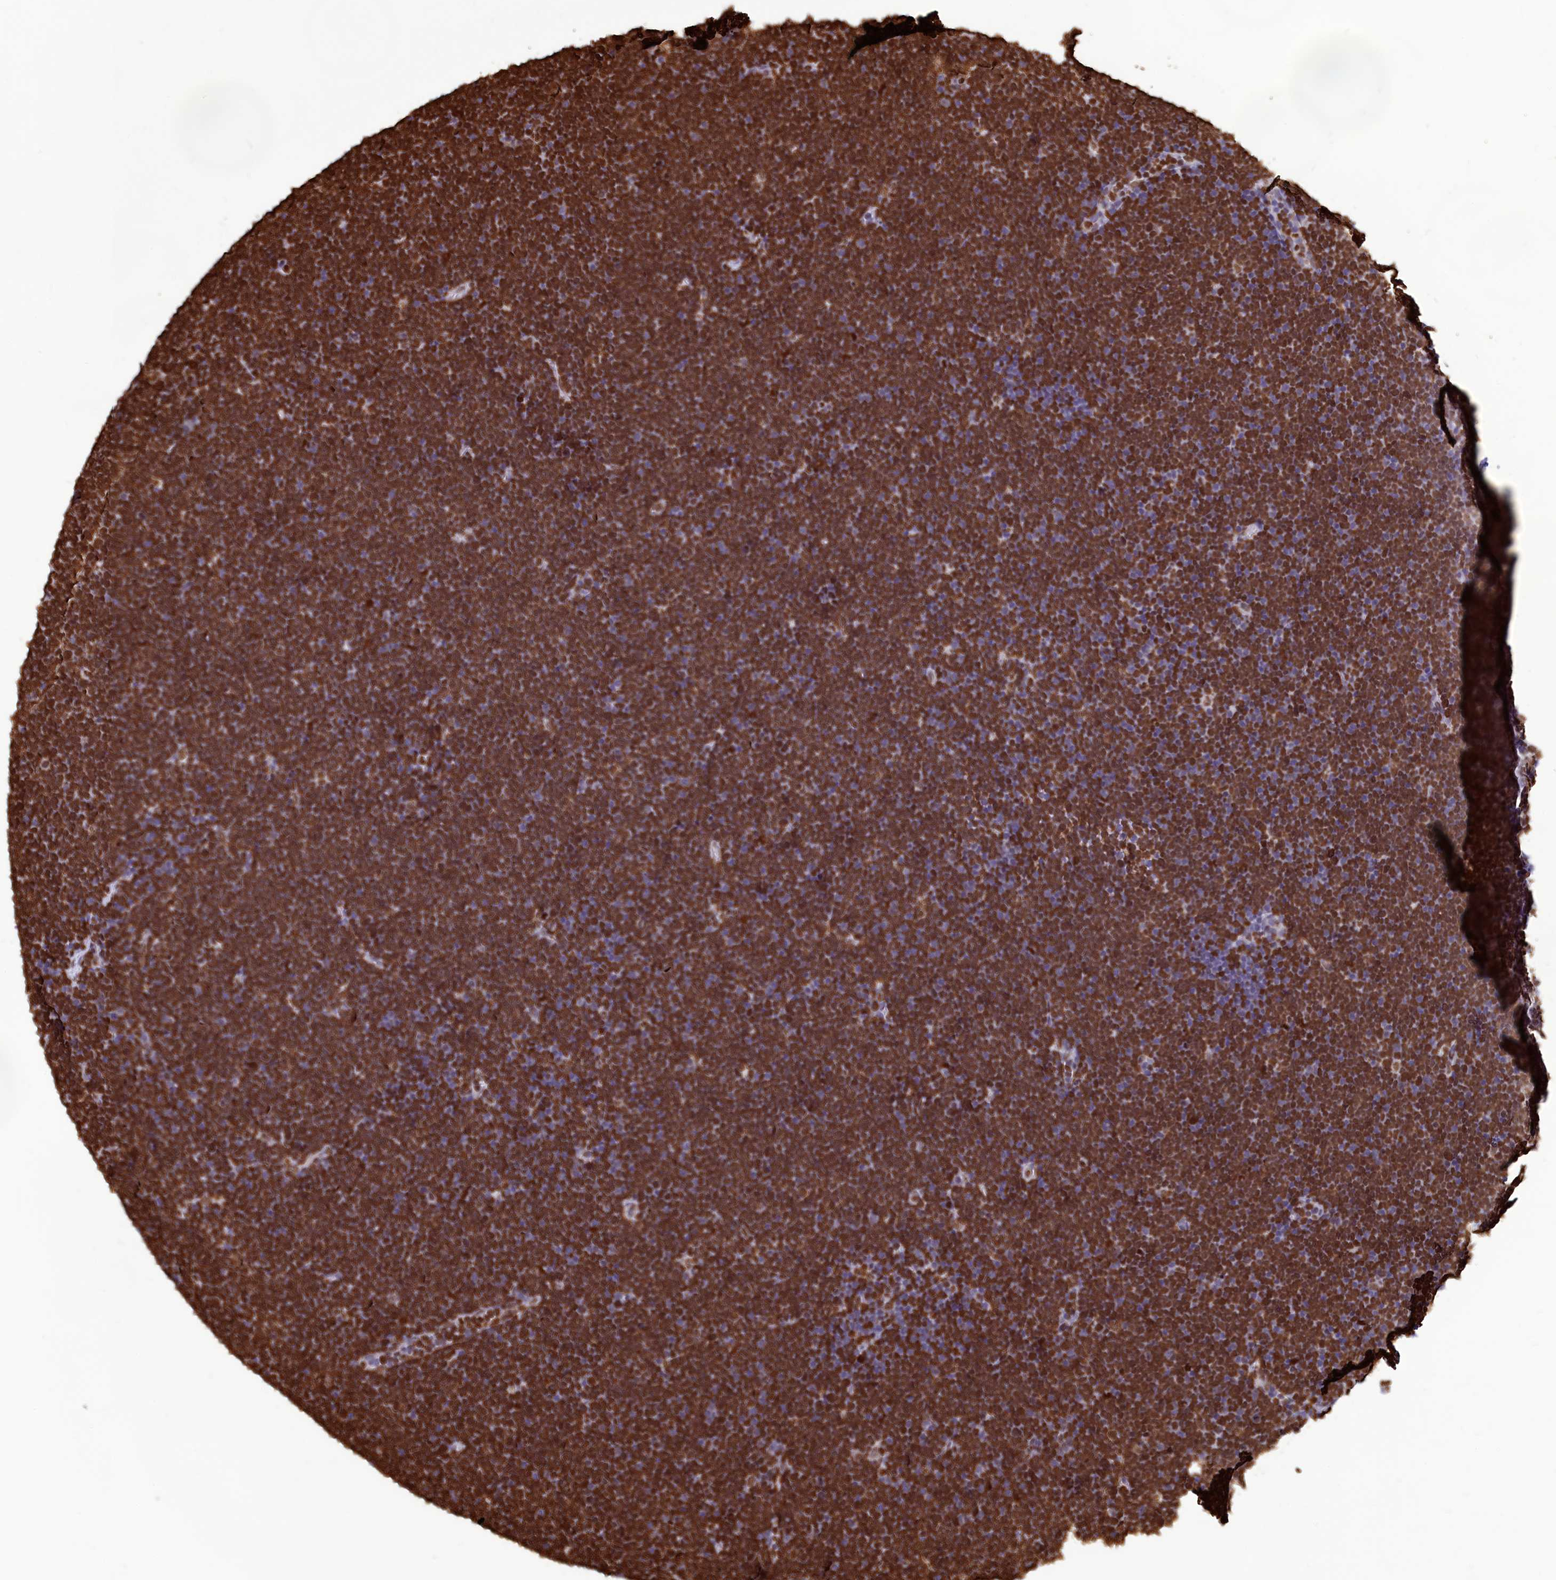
{"staining": {"intensity": "strong", "quantity": ">75%", "location": "nuclear"}, "tissue": "lymphoma", "cell_type": "Tumor cells", "image_type": "cancer", "snomed": [{"axis": "morphology", "description": "Malignant lymphoma, non-Hodgkin's type, High grade"}, {"axis": "topography", "description": "Lymph node"}], "caption": "Lymphoma stained with immunohistochemistry (IHC) reveals strong nuclear positivity in approximately >75% of tumor cells.", "gene": "AKAP17A", "patient": {"sex": "male", "age": 13}}